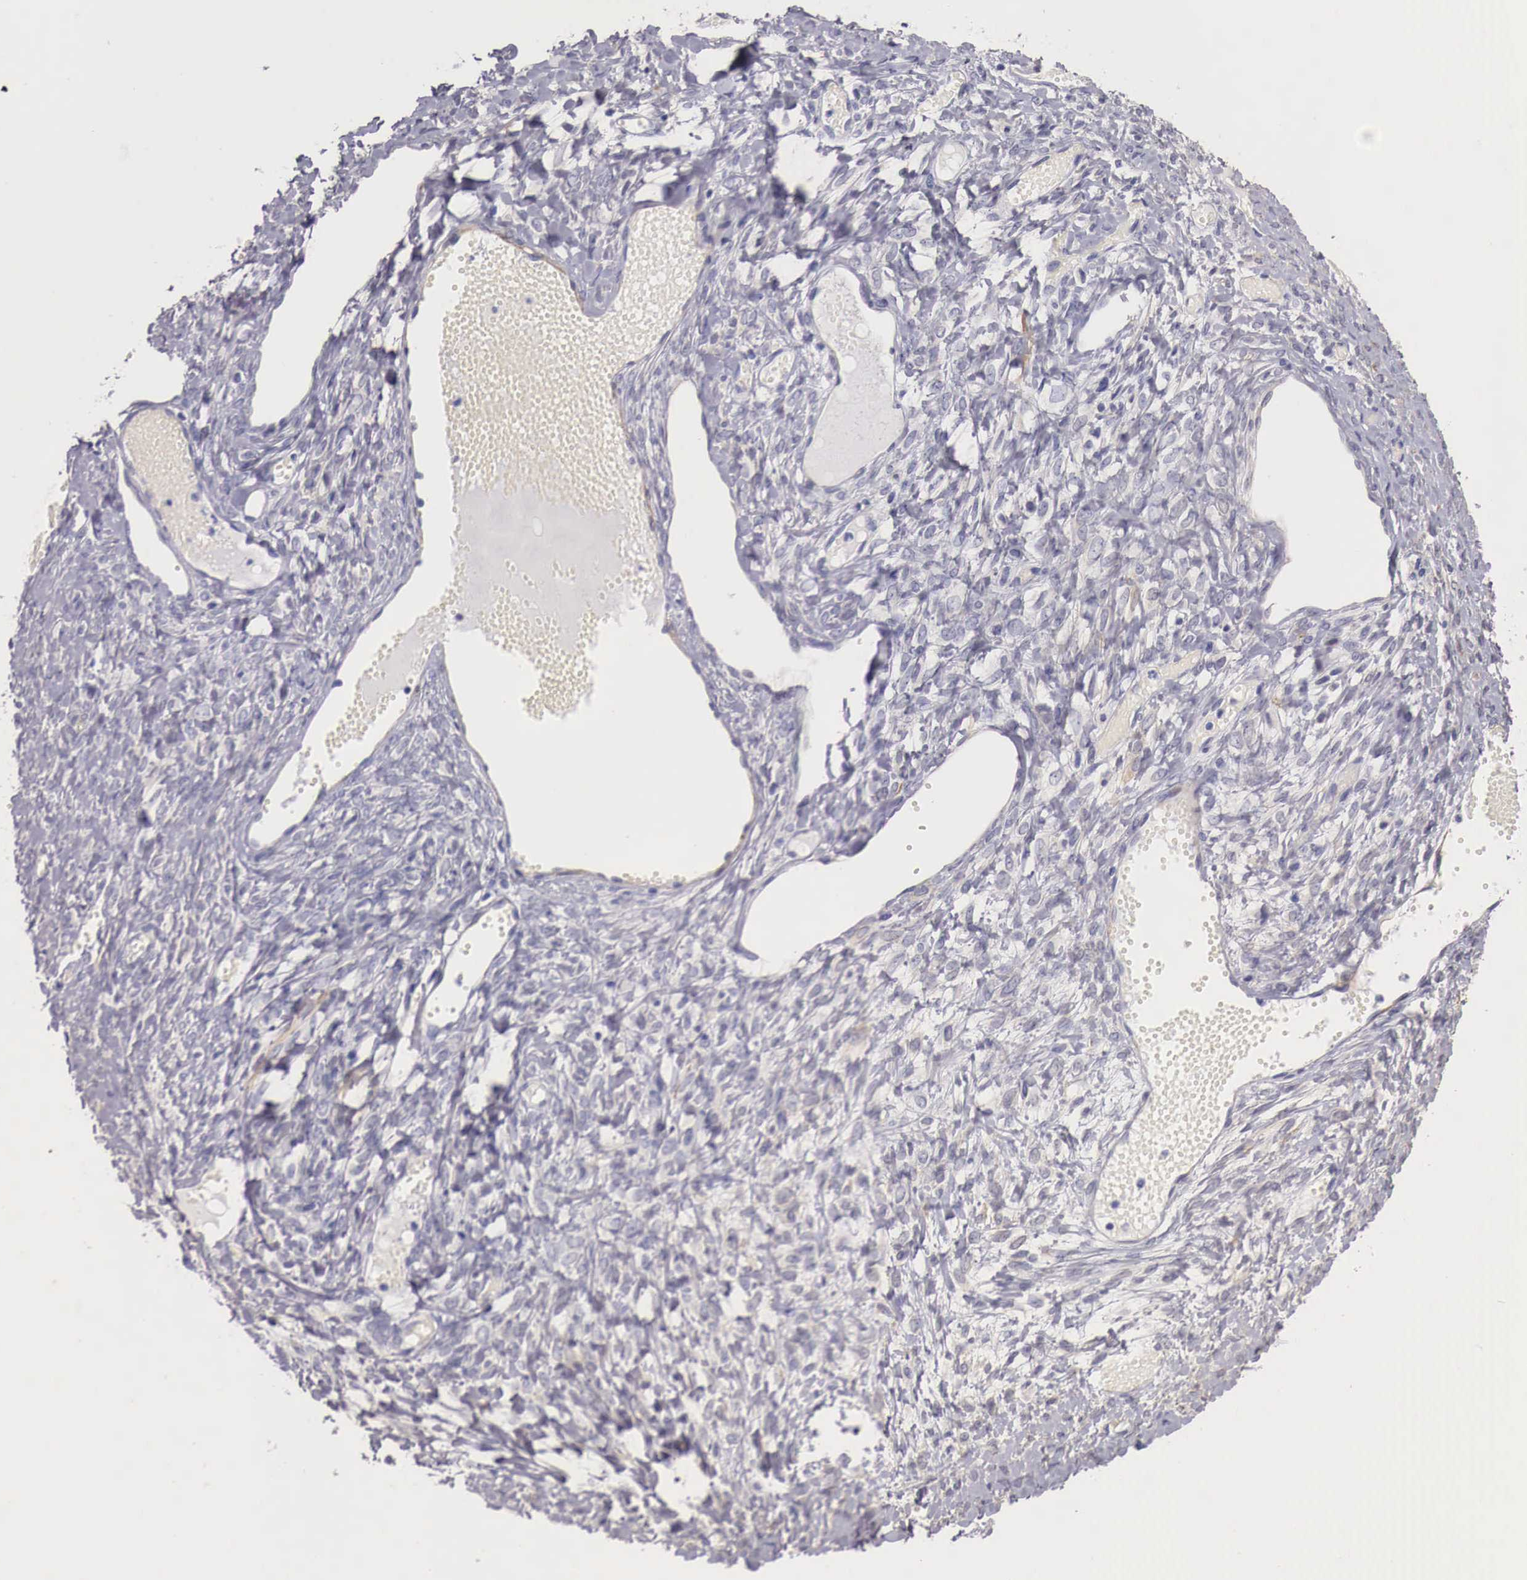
{"staining": {"intensity": "negative", "quantity": "none", "location": "none"}, "tissue": "ovarian cancer", "cell_type": "Tumor cells", "image_type": "cancer", "snomed": [{"axis": "morphology", "description": "Cystadenocarcinoma, mucinous, NOS"}, {"axis": "topography", "description": "Ovary"}], "caption": "High power microscopy image of an IHC histopathology image of ovarian cancer, revealing no significant expression in tumor cells.", "gene": "ENOX2", "patient": {"sex": "female", "age": 57}}